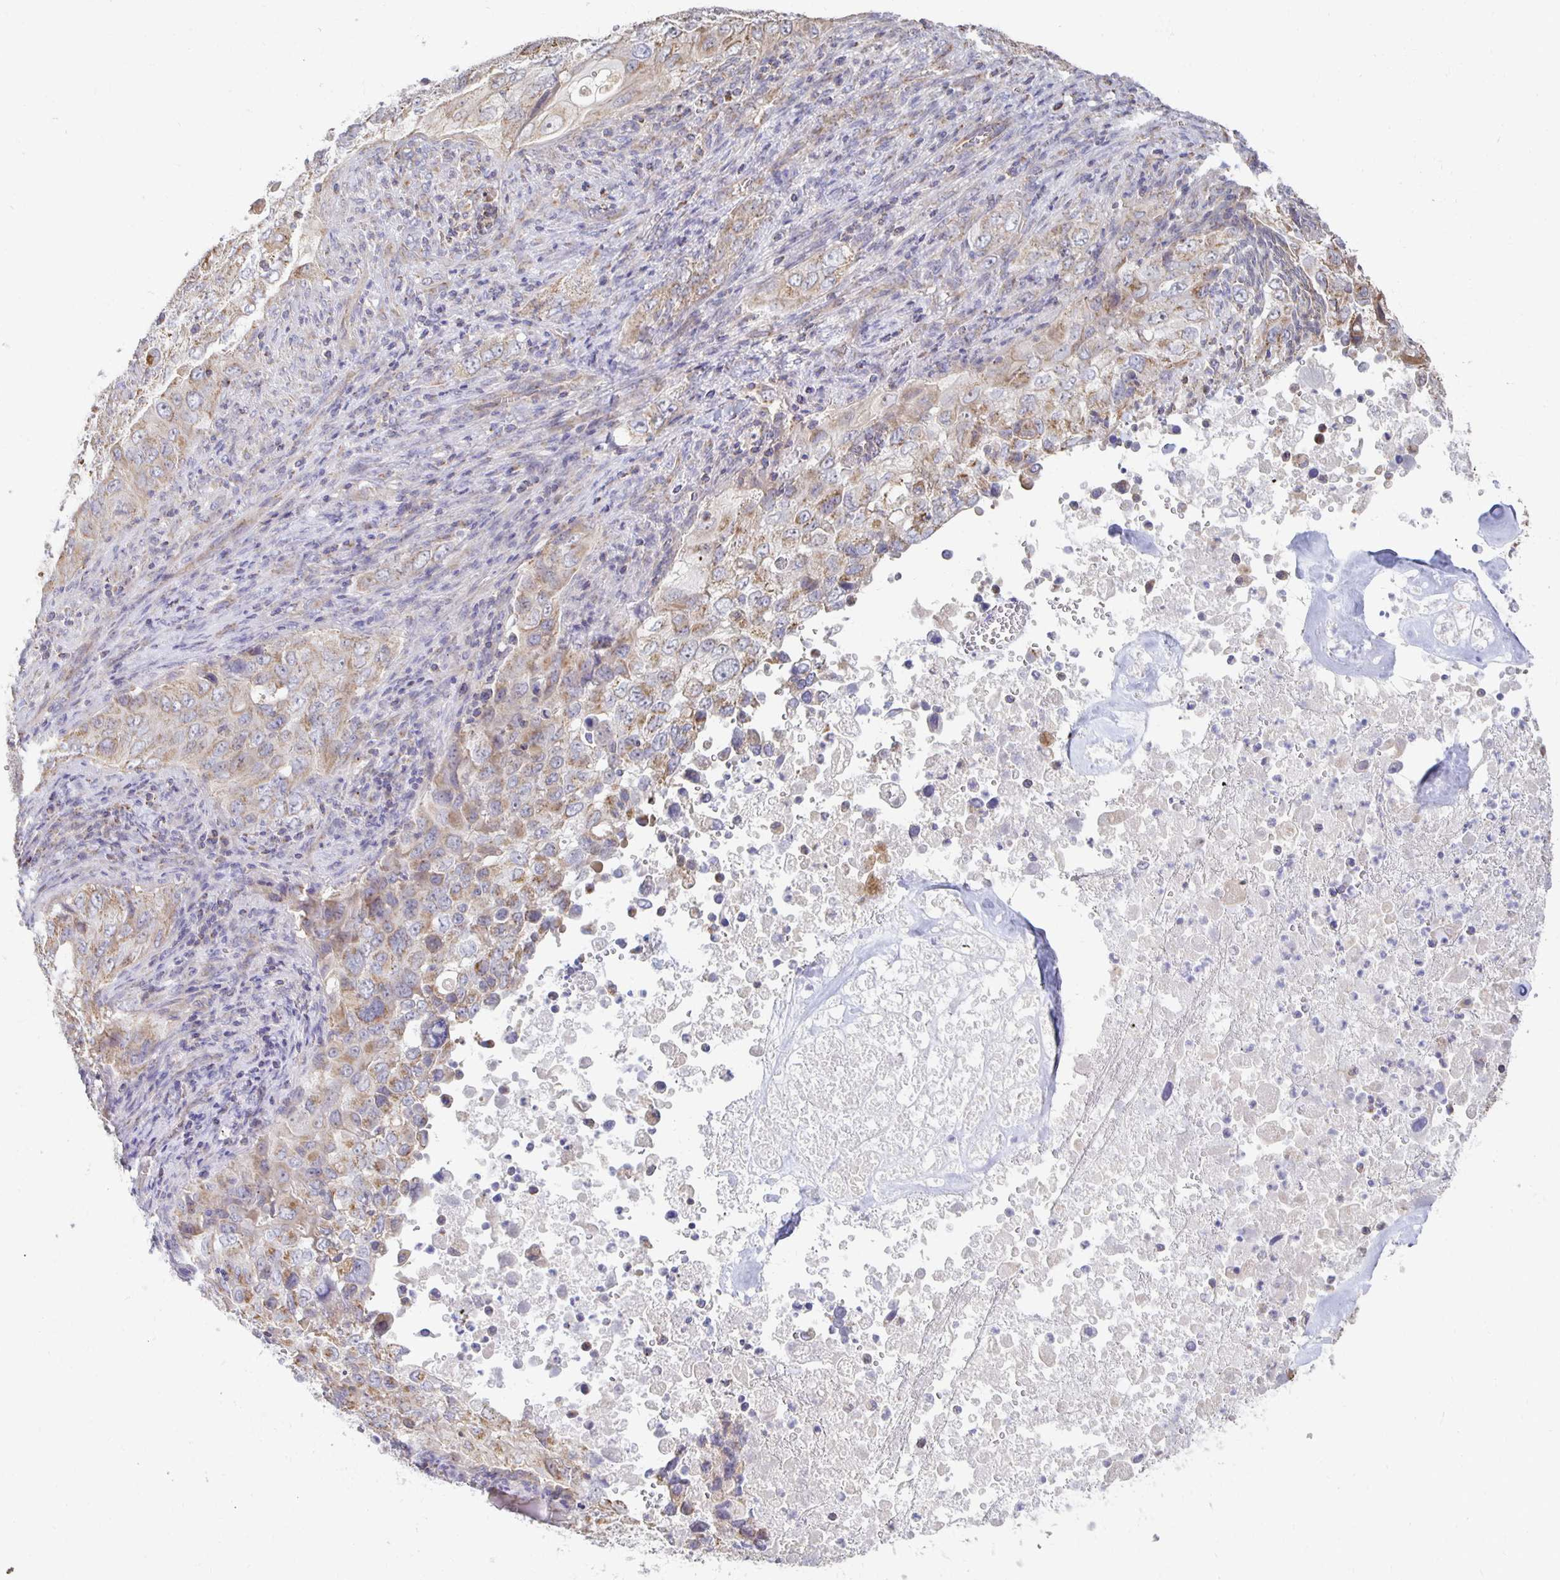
{"staining": {"intensity": "weak", "quantity": "25%-75%", "location": "cytoplasmic/membranous"}, "tissue": "lung cancer", "cell_type": "Tumor cells", "image_type": "cancer", "snomed": [{"axis": "morphology", "description": "Adenocarcinoma, NOS"}, {"axis": "morphology", "description": "Adenocarcinoma, metastatic, NOS"}, {"axis": "topography", "description": "Lymph node"}, {"axis": "topography", "description": "Lung"}], "caption": "A low amount of weak cytoplasmic/membranous staining is present in about 25%-75% of tumor cells in metastatic adenocarcinoma (lung) tissue. Nuclei are stained in blue.", "gene": "NKX2-8", "patient": {"sex": "female", "age": 42}}